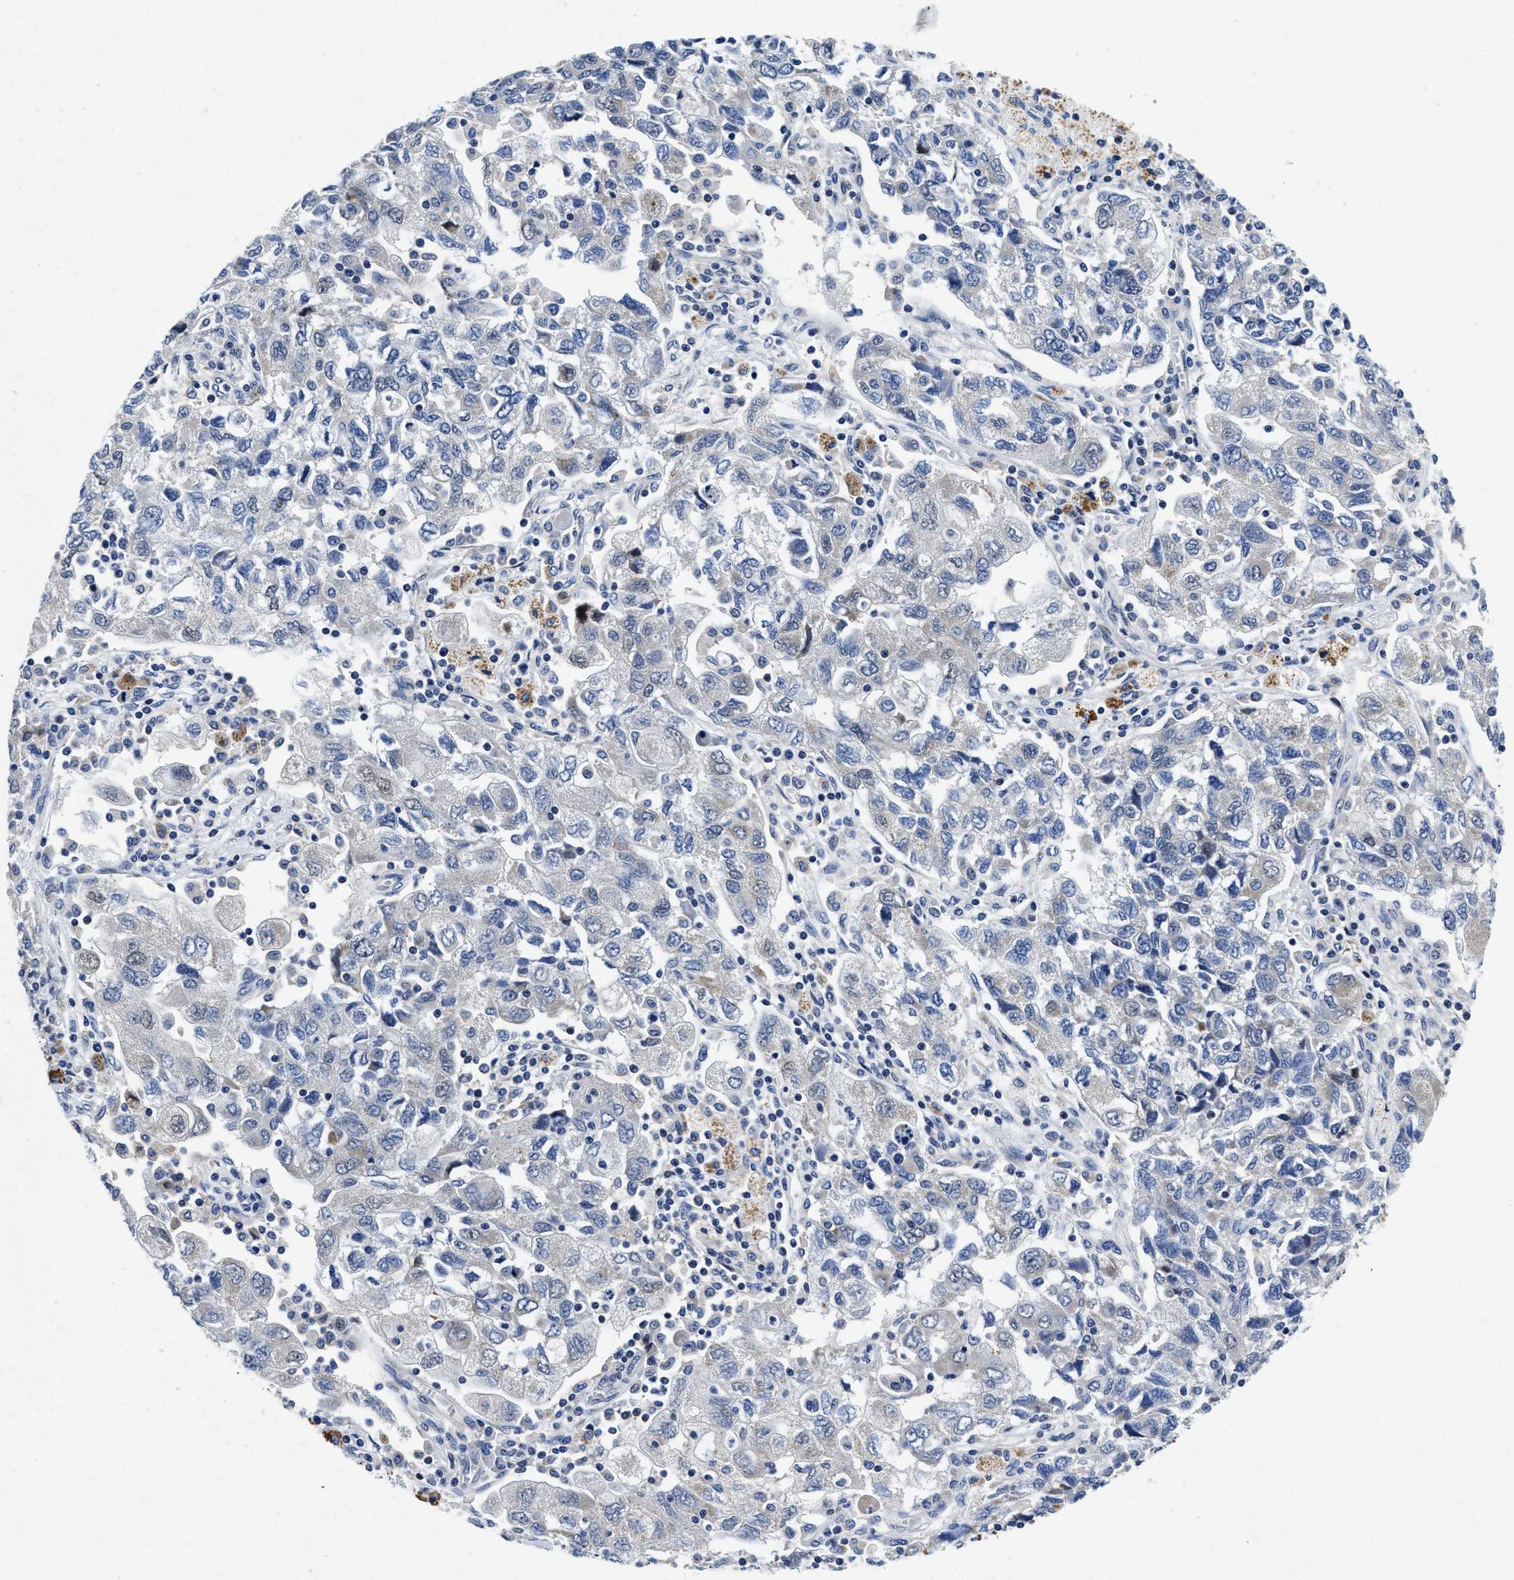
{"staining": {"intensity": "weak", "quantity": "<25%", "location": "cytoplasmic/membranous"}, "tissue": "ovarian cancer", "cell_type": "Tumor cells", "image_type": "cancer", "snomed": [{"axis": "morphology", "description": "Carcinoma, NOS"}, {"axis": "morphology", "description": "Cystadenocarcinoma, serous, NOS"}, {"axis": "topography", "description": "Ovary"}], "caption": "DAB immunohistochemical staining of carcinoma (ovarian) demonstrates no significant expression in tumor cells. (Stains: DAB (3,3'-diaminobenzidine) IHC with hematoxylin counter stain, Microscopy: brightfield microscopy at high magnification).", "gene": "LAD1", "patient": {"sex": "female", "age": 69}}